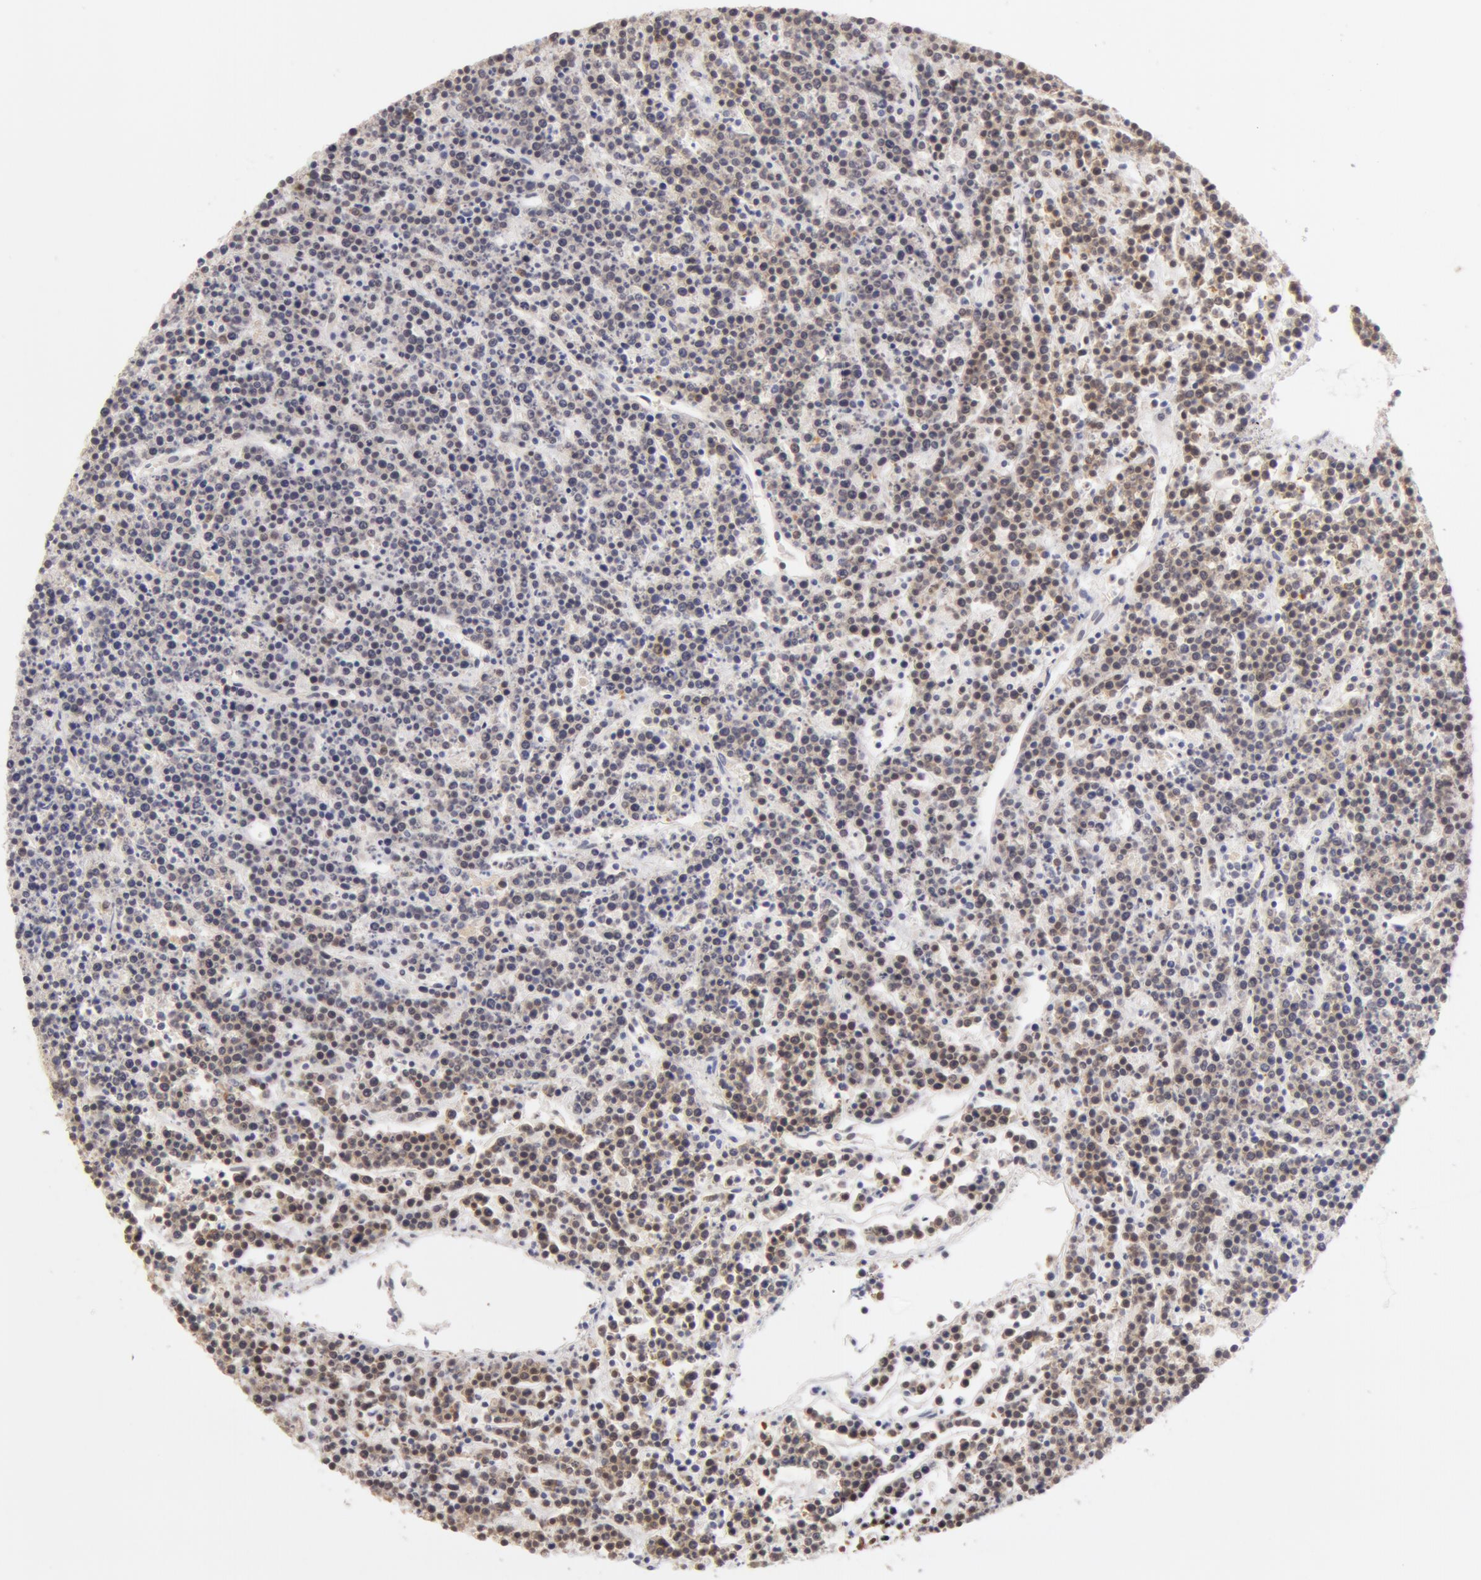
{"staining": {"intensity": "weak", "quantity": "25%-75%", "location": "cytoplasmic/membranous"}, "tissue": "lymphoma", "cell_type": "Tumor cells", "image_type": "cancer", "snomed": [{"axis": "morphology", "description": "Malignant lymphoma, non-Hodgkin's type, High grade"}, {"axis": "topography", "description": "Ovary"}], "caption": "Protein analysis of lymphoma tissue exhibits weak cytoplasmic/membranous expression in about 25%-75% of tumor cells.", "gene": "DDX3Y", "patient": {"sex": "female", "age": 56}}